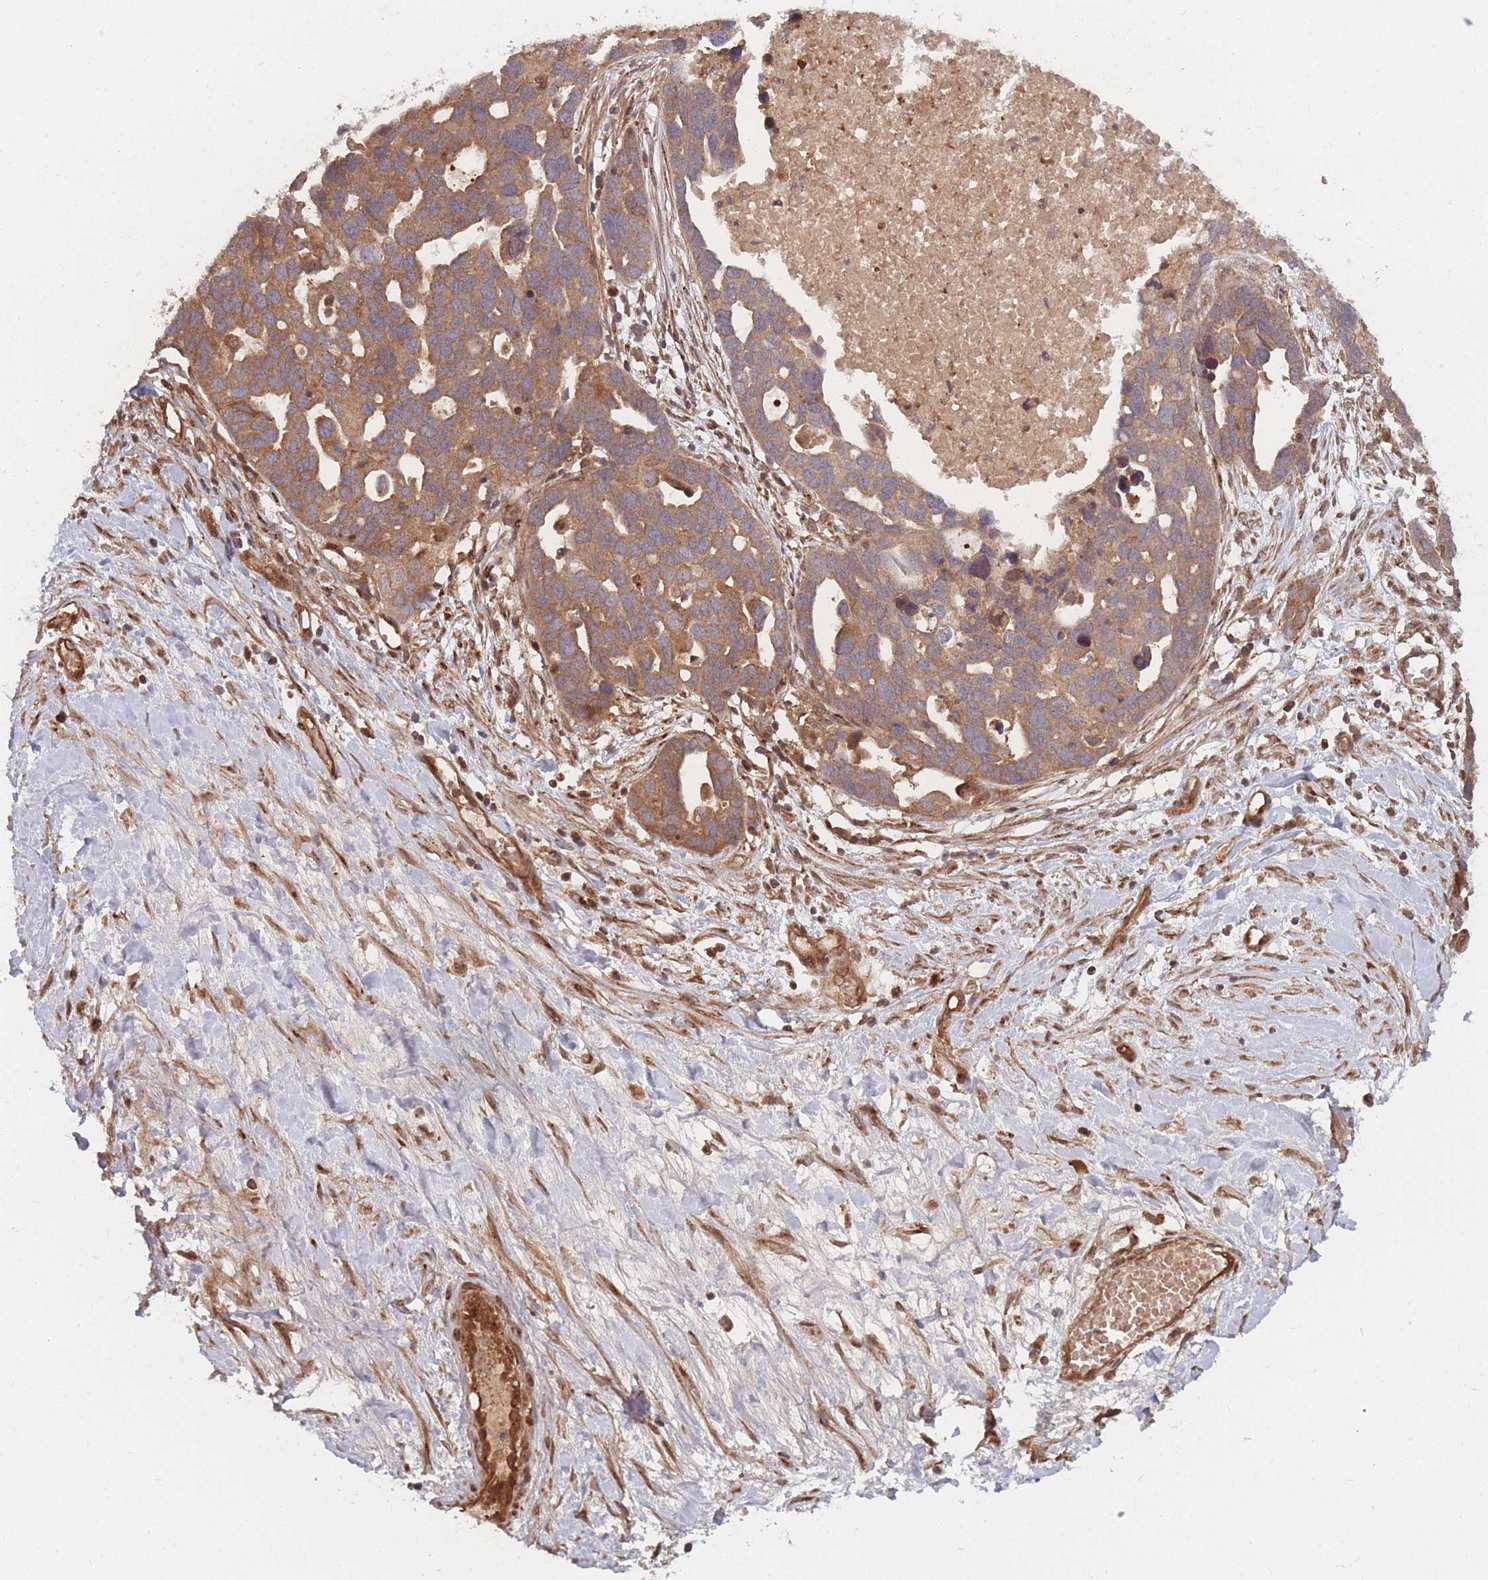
{"staining": {"intensity": "moderate", "quantity": ">75%", "location": "cytoplasmic/membranous"}, "tissue": "ovarian cancer", "cell_type": "Tumor cells", "image_type": "cancer", "snomed": [{"axis": "morphology", "description": "Cystadenocarcinoma, serous, NOS"}, {"axis": "topography", "description": "Ovary"}], "caption": "DAB (3,3'-diaminobenzidine) immunohistochemical staining of human ovarian cancer reveals moderate cytoplasmic/membranous protein staining in approximately >75% of tumor cells.", "gene": "PODXL2", "patient": {"sex": "female", "age": 54}}